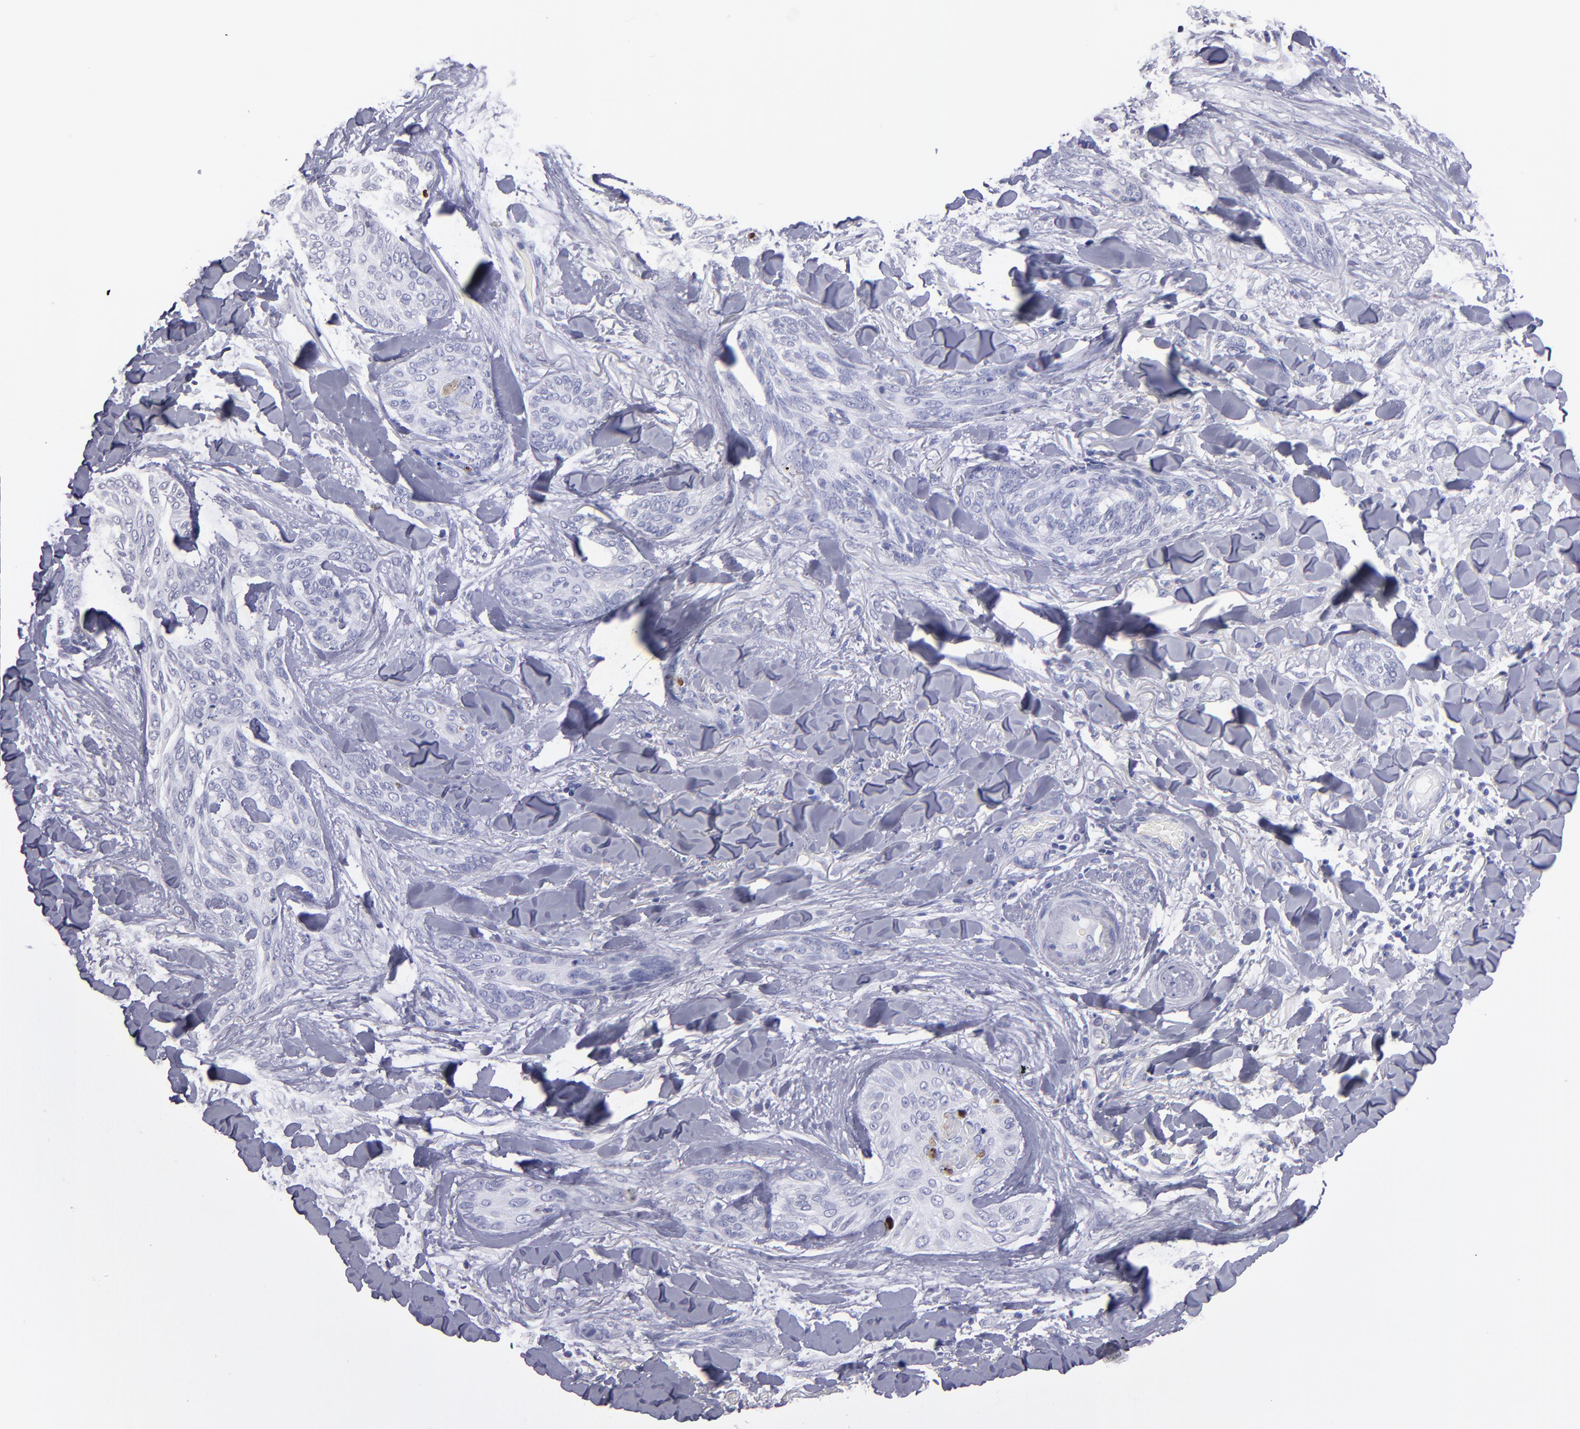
{"staining": {"intensity": "negative", "quantity": "none", "location": "none"}, "tissue": "skin cancer", "cell_type": "Tumor cells", "image_type": "cancer", "snomed": [{"axis": "morphology", "description": "Normal tissue, NOS"}, {"axis": "morphology", "description": "Basal cell carcinoma"}, {"axis": "topography", "description": "Skin"}], "caption": "Tumor cells show no significant staining in basal cell carcinoma (skin).", "gene": "MB", "patient": {"sex": "female", "age": 71}}